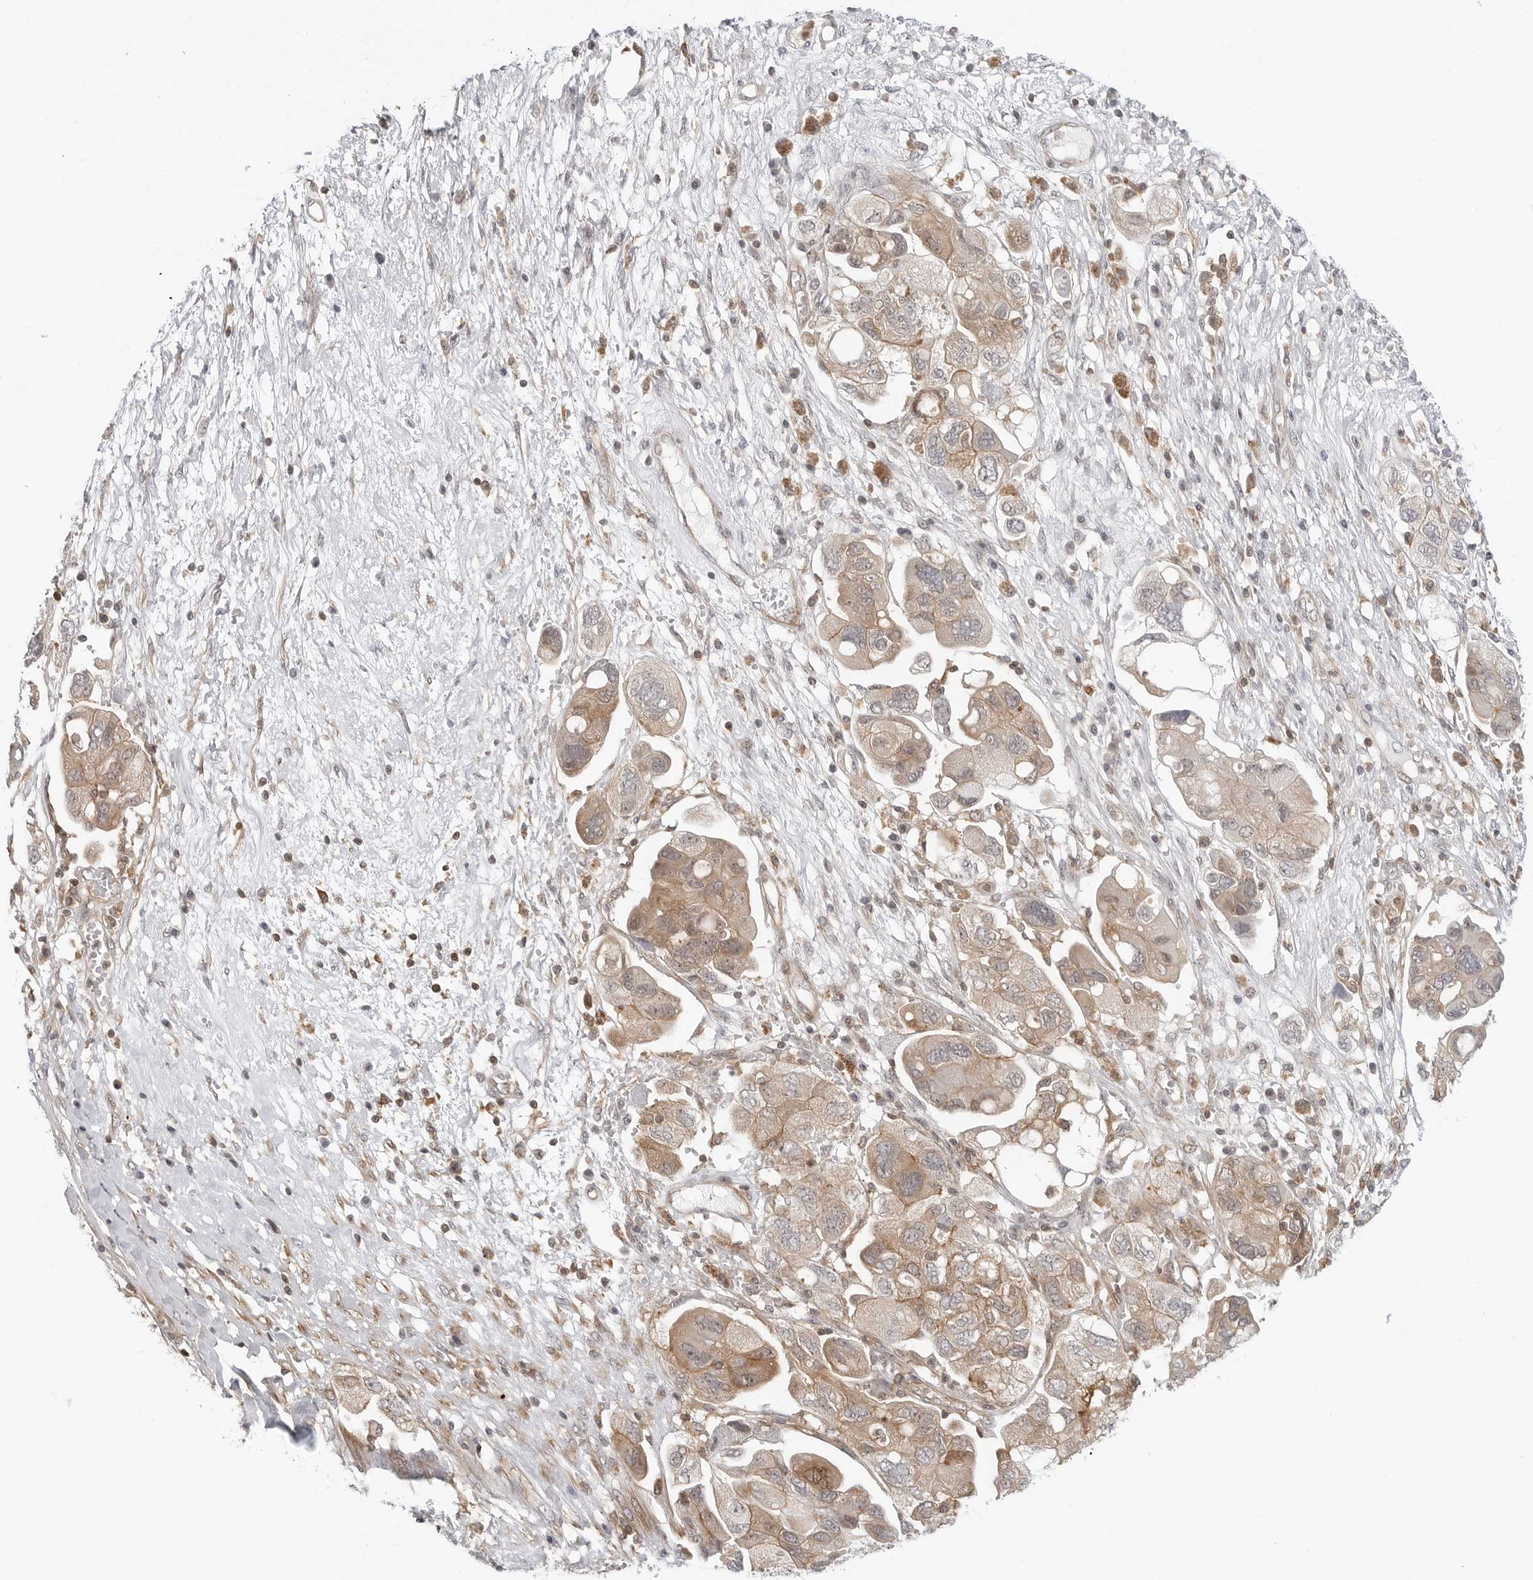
{"staining": {"intensity": "weak", "quantity": ">75%", "location": "cytoplasmic/membranous"}, "tissue": "ovarian cancer", "cell_type": "Tumor cells", "image_type": "cancer", "snomed": [{"axis": "morphology", "description": "Carcinoma, NOS"}, {"axis": "morphology", "description": "Cystadenocarcinoma, serous, NOS"}, {"axis": "topography", "description": "Ovary"}], "caption": "High-power microscopy captured an immunohistochemistry (IHC) photomicrograph of ovarian cancer (serous cystadenocarcinoma), revealing weak cytoplasmic/membranous staining in approximately >75% of tumor cells.", "gene": "STXBP3", "patient": {"sex": "female", "age": 69}}